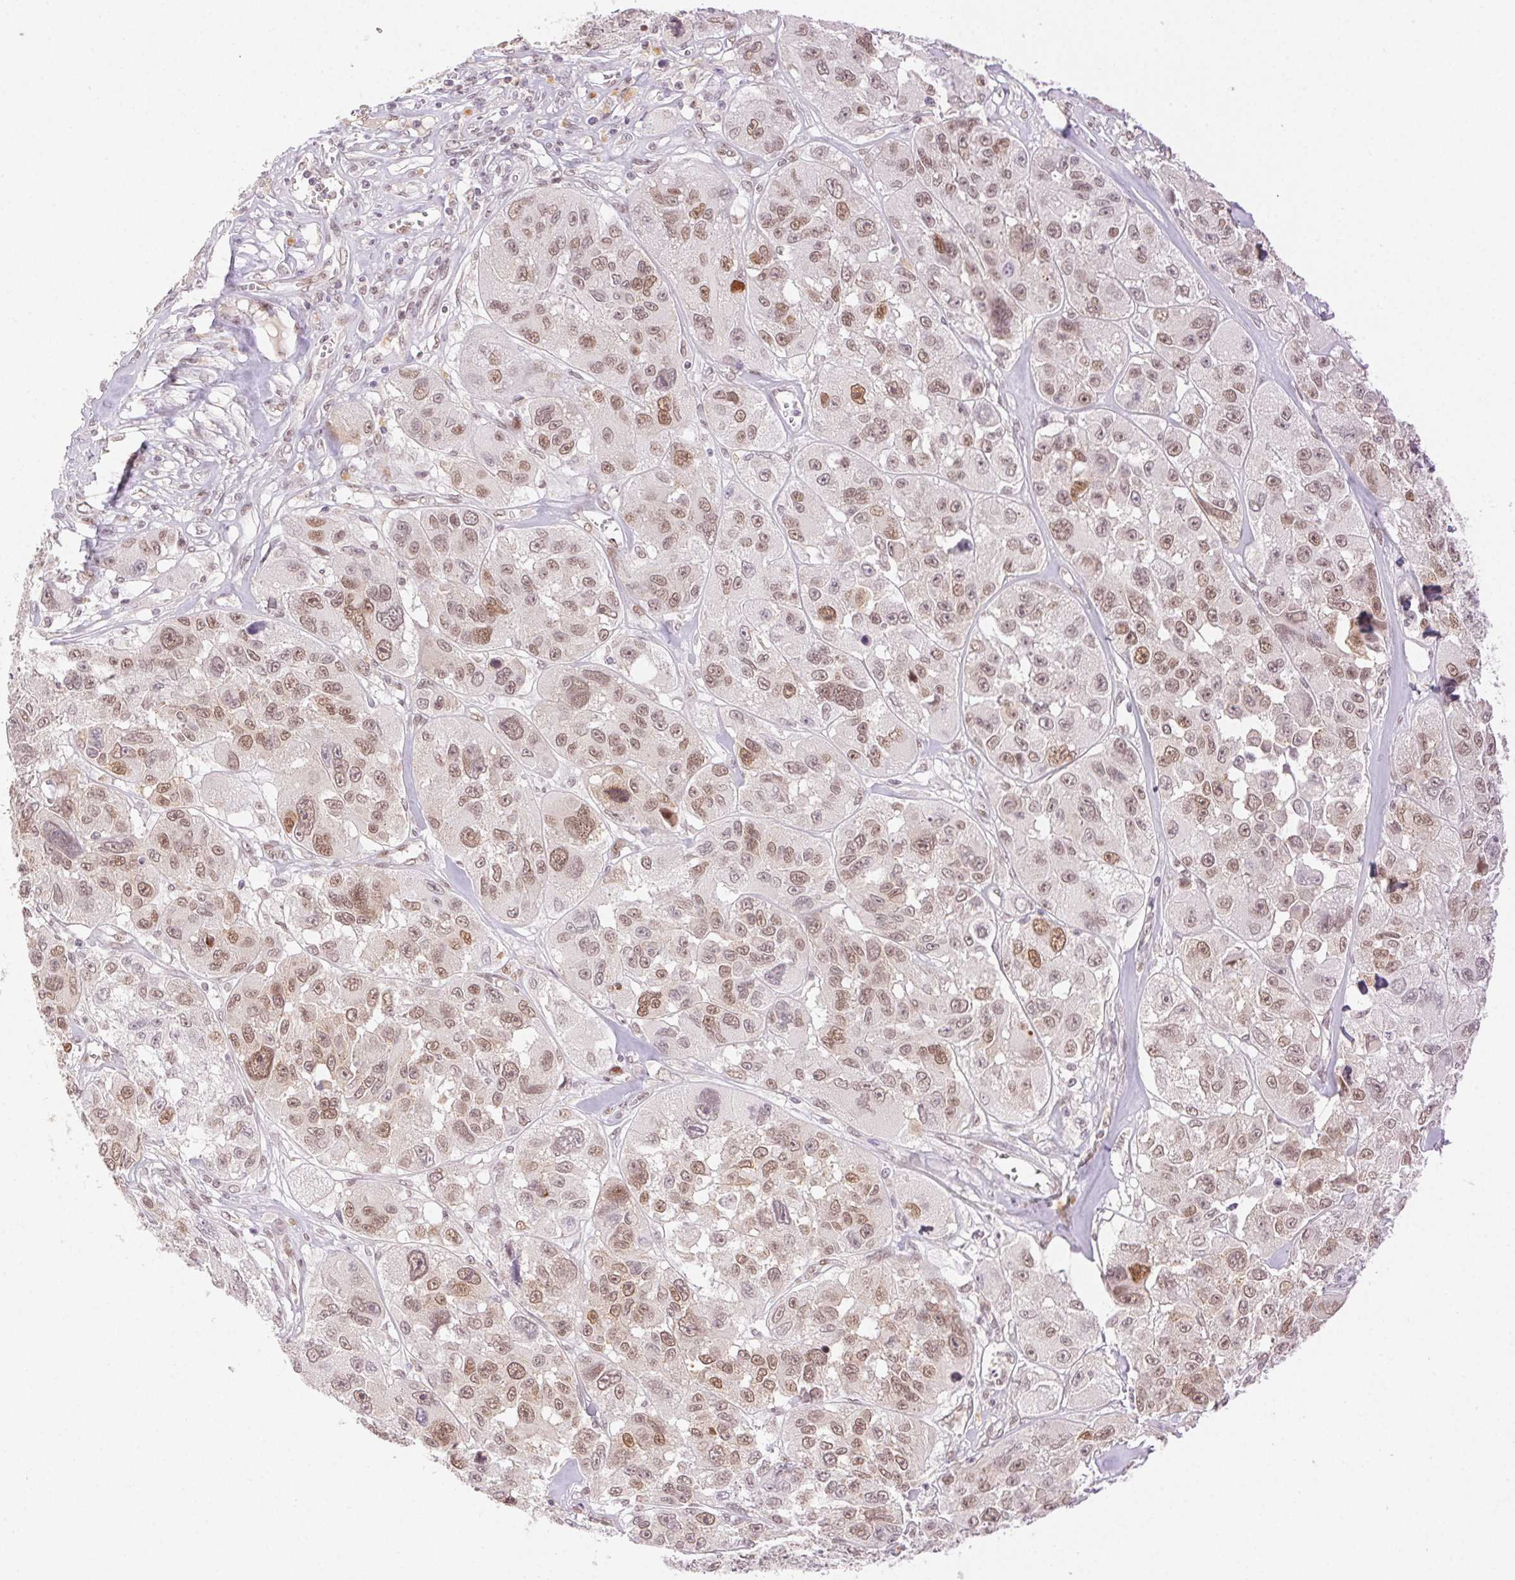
{"staining": {"intensity": "moderate", "quantity": ">75%", "location": "nuclear"}, "tissue": "melanoma", "cell_type": "Tumor cells", "image_type": "cancer", "snomed": [{"axis": "morphology", "description": "Malignant melanoma, NOS"}, {"axis": "topography", "description": "Skin"}], "caption": "Approximately >75% of tumor cells in human melanoma exhibit moderate nuclear protein positivity as visualized by brown immunohistochemical staining.", "gene": "H2AZ2", "patient": {"sex": "female", "age": 66}}